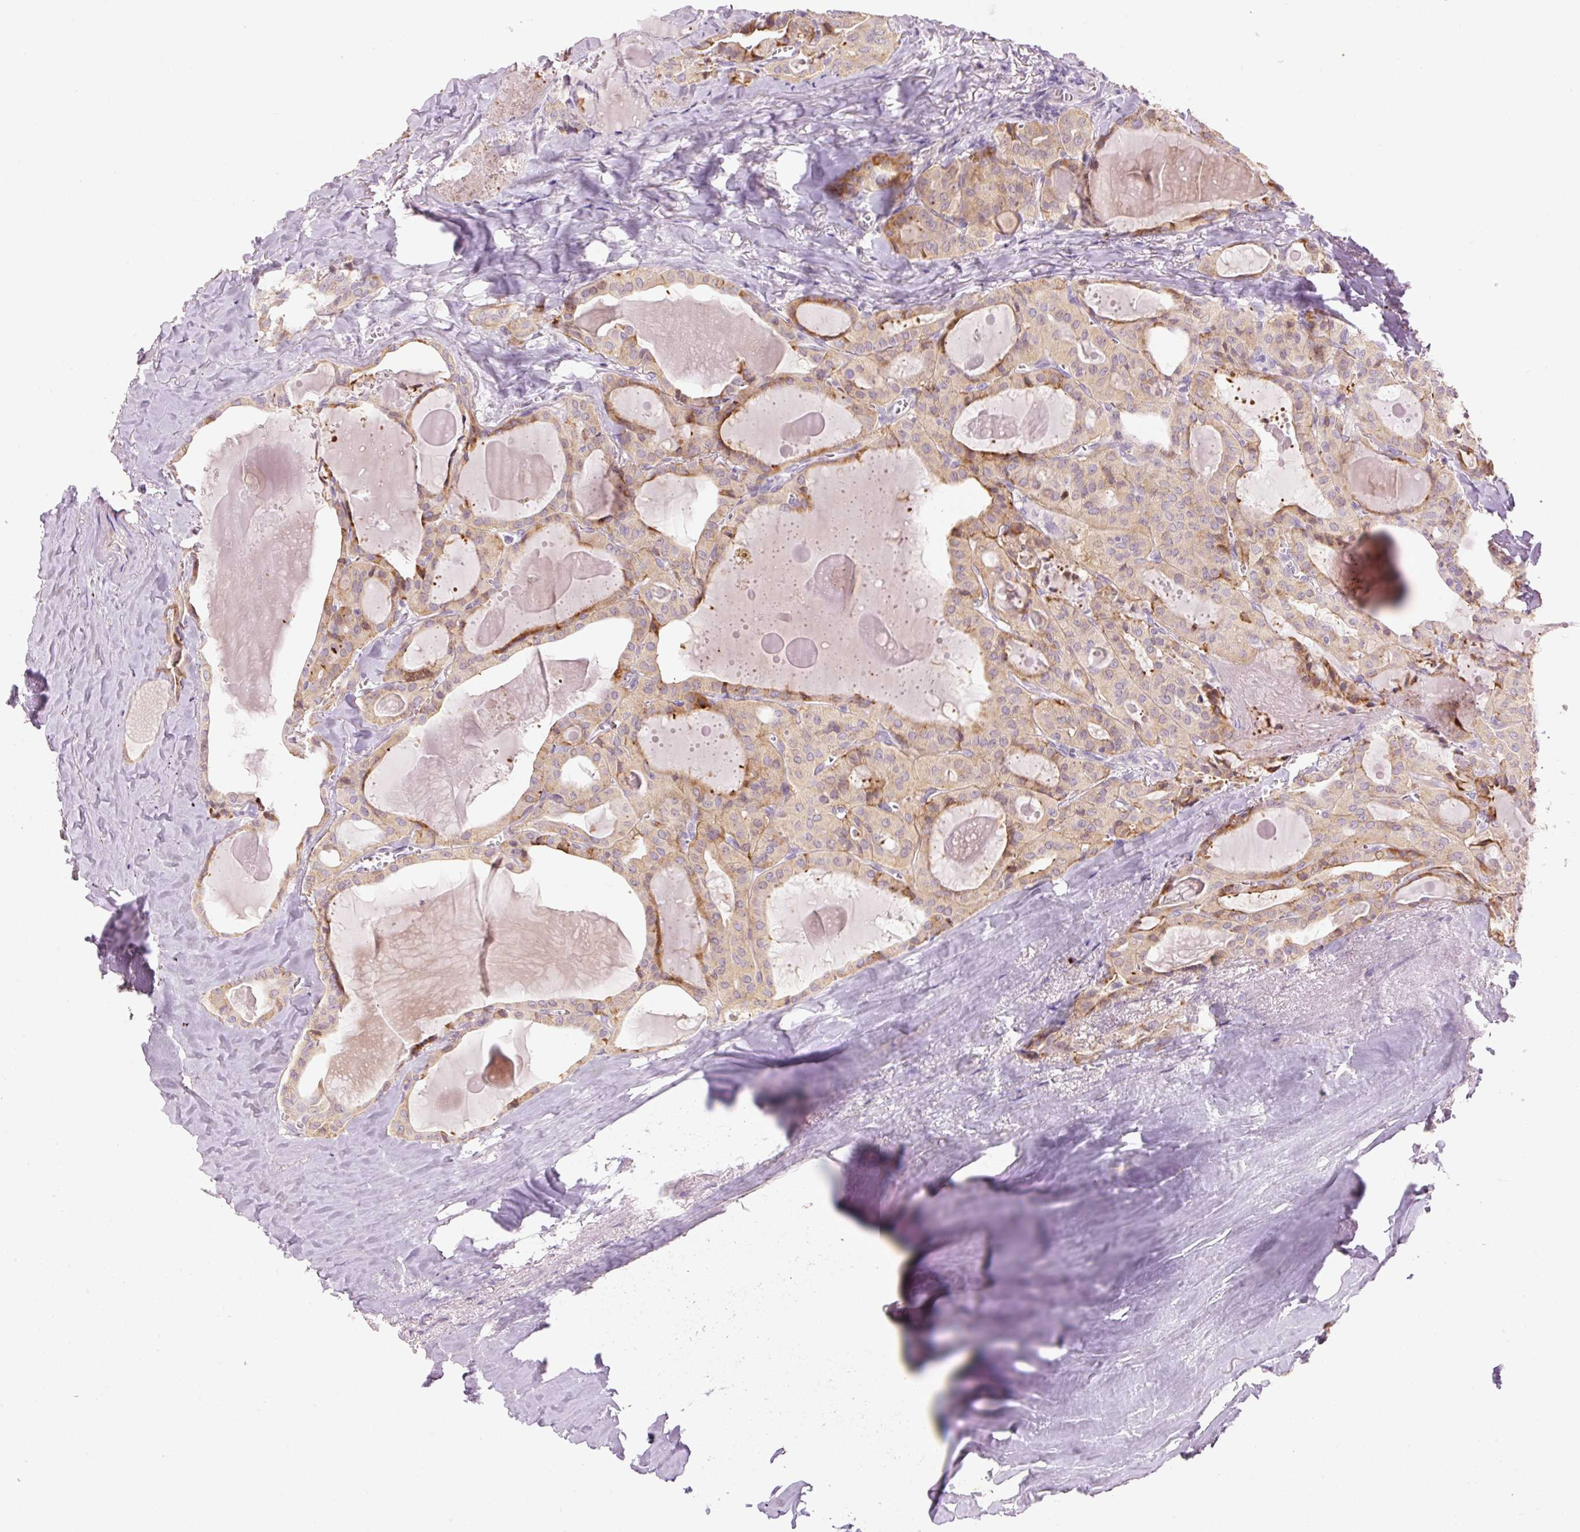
{"staining": {"intensity": "moderate", "quantity": "25%-75%", "location": "cytoplasmic/membranous"}, "tissue": "thyroid cancer", "cell_type": "Tumor cells", "image_type": "cancer", "snomed": [{"axis": "morphology", "description": "Papillary adenocarcinoma, NOS"}, {"axis": "topography", "description": "Thyroid gland"}], "caption": "Thyroid cancer stained with a protein marker displays moderate staining in tumor cells.", "gene": "HAX1", "patient": {"sex": "male", "age": 52}}